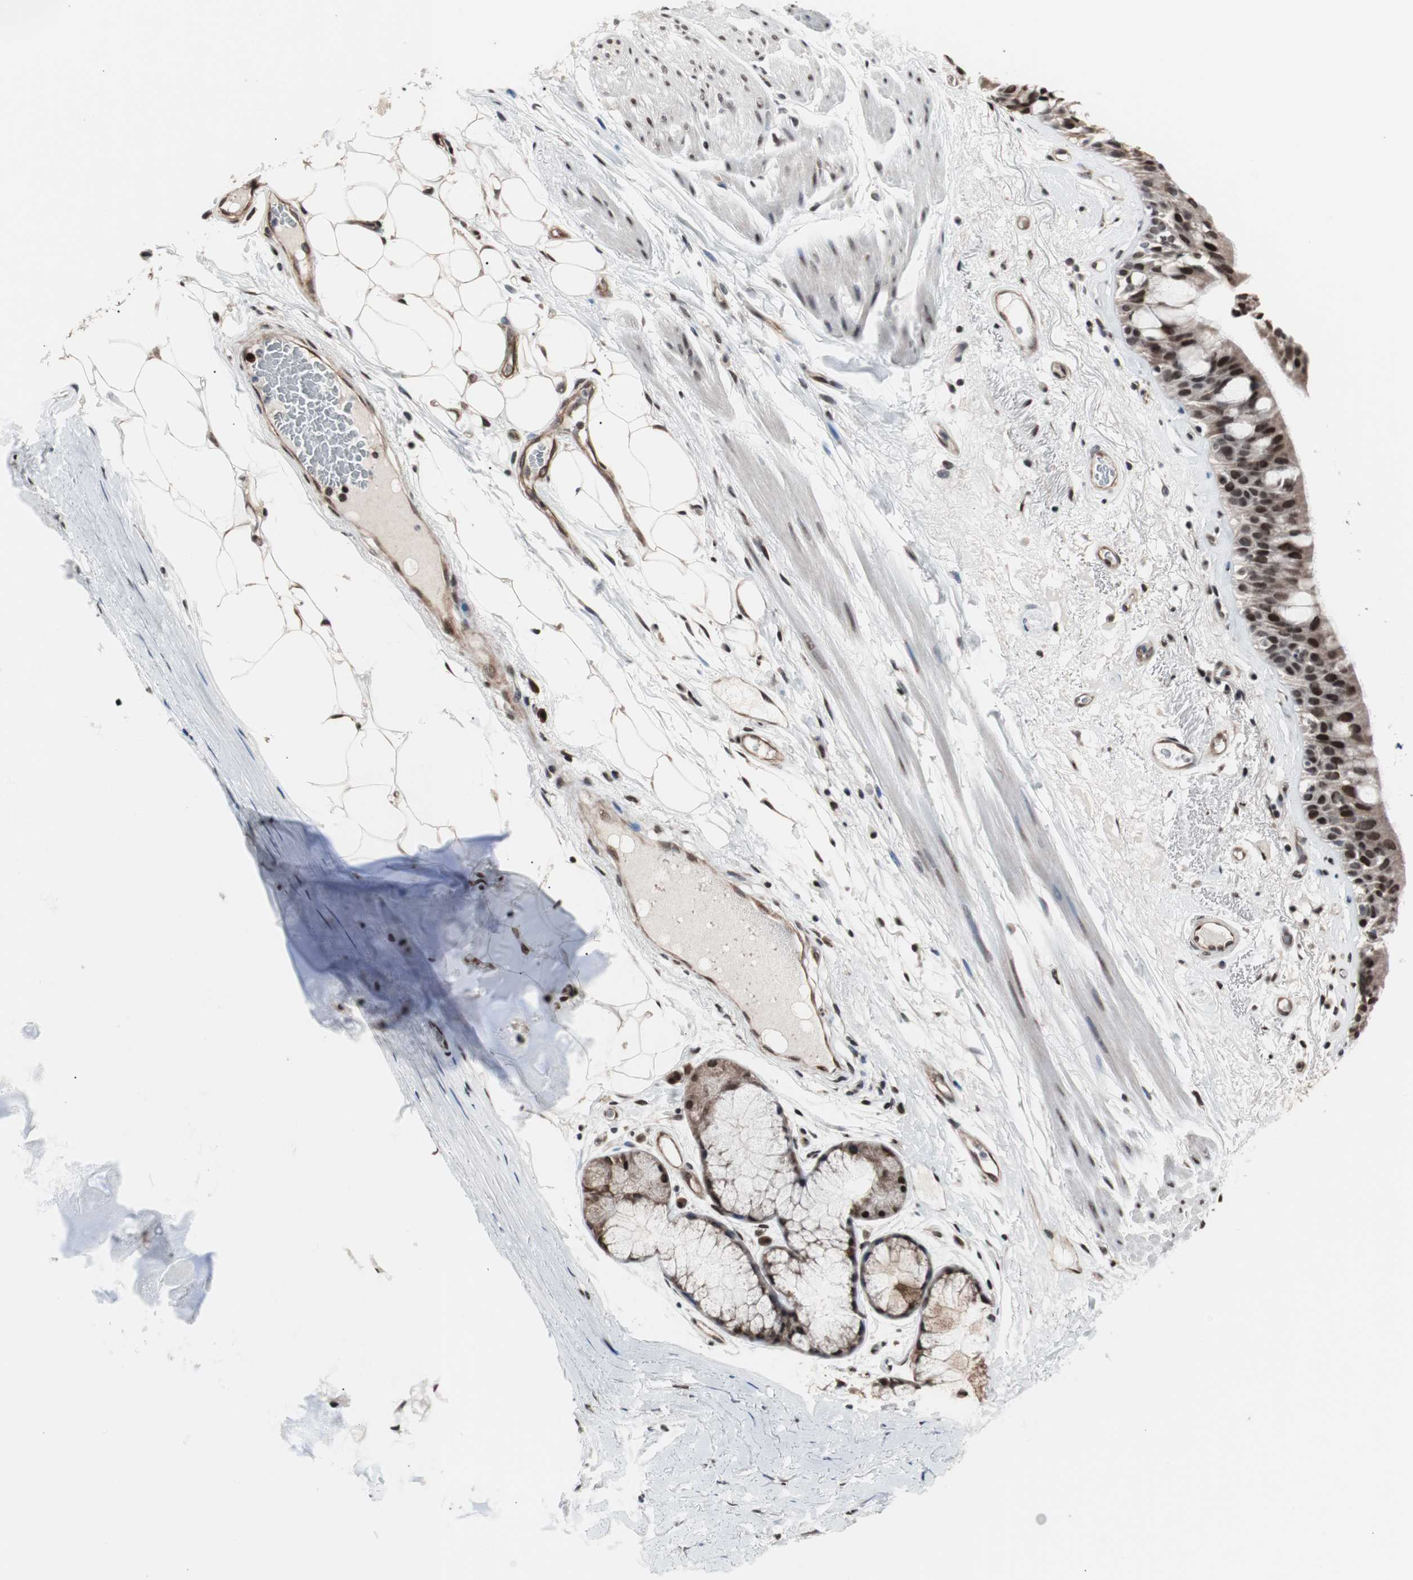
{"staining": {"intensity": "strong", "quantity": ">75%", "location": "nuclear"}, "tissue": "bronchus", "cell_type": "Respiratory epithelial cells", "image_type": "normal", "snomed": [{"axis": "morphology", "description": "Normal tissue, NOS"}, {"axis": "topography", "description": "Bronchus"}], "caption": "Brown immunohistochemical staining in benign bronchus exhibits strong nuclear positivity in about >75% of respiratory epithelial cells.", "gene": "POGZ", "patient": {"sex": "male", "age": 66}}